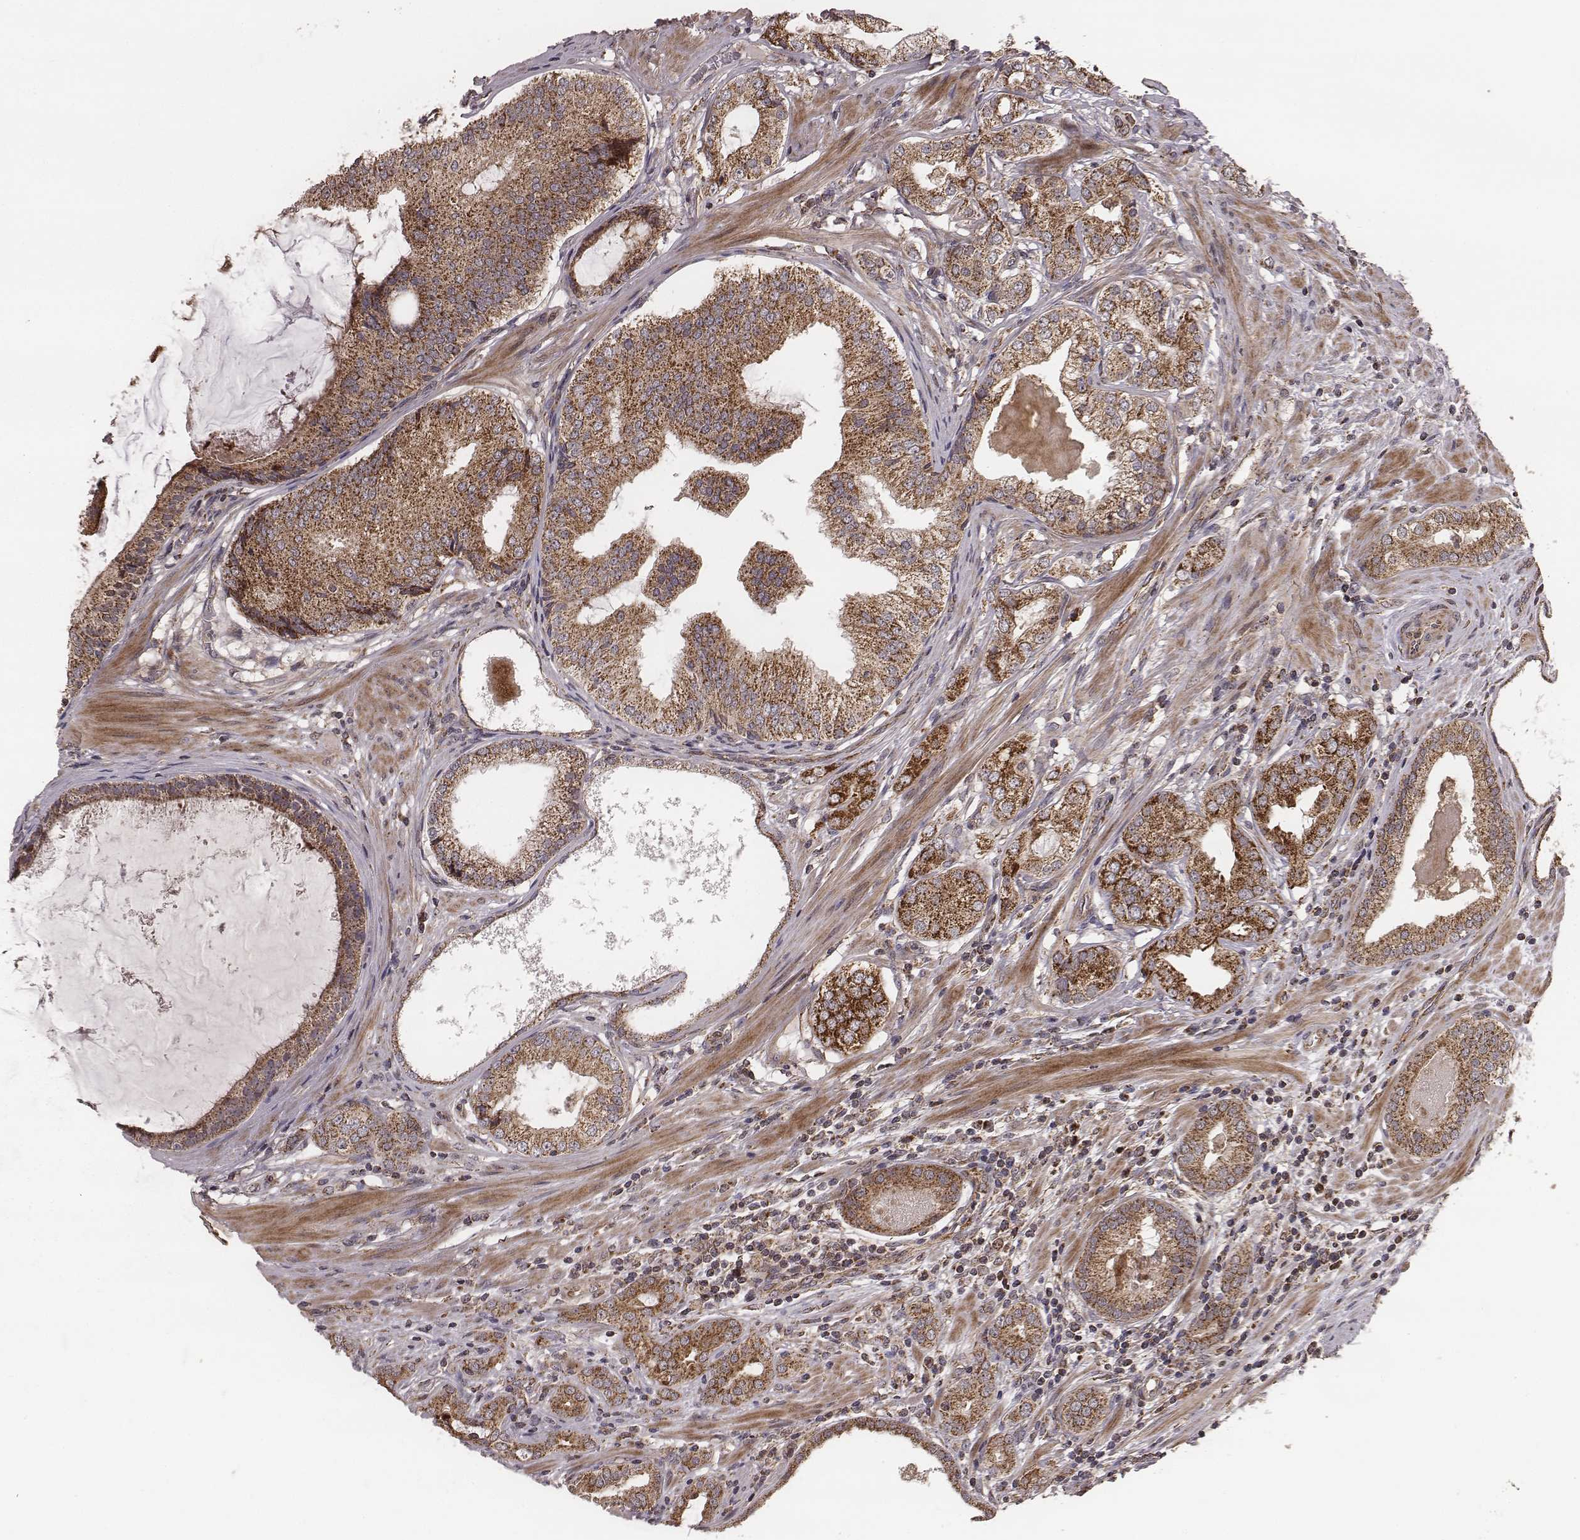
{"staining": {"intensity": "strong", "quantity": ">75%", "location": "cytoplasmic/membranous"}, "tissue": "prostate cancer", "cell_type": "Tumor cells", "image_type": "cancer", "snomed": [{"axis": "morphology", "description": "Adenocarcinoma, High grade"}, {"axis": "topography", "description": "Prostate and seminal vesicle, NOS"}], "caption": "Strong cytoplasmic/membranous positivity for a protein is seen in about >75% of tumor cells of prostate cancer (adenocarcinoma (high-grade)) using immunohistochemistry.", "gene": "ZDHHC21", "patient": {"sex": "male", "age": 62}}